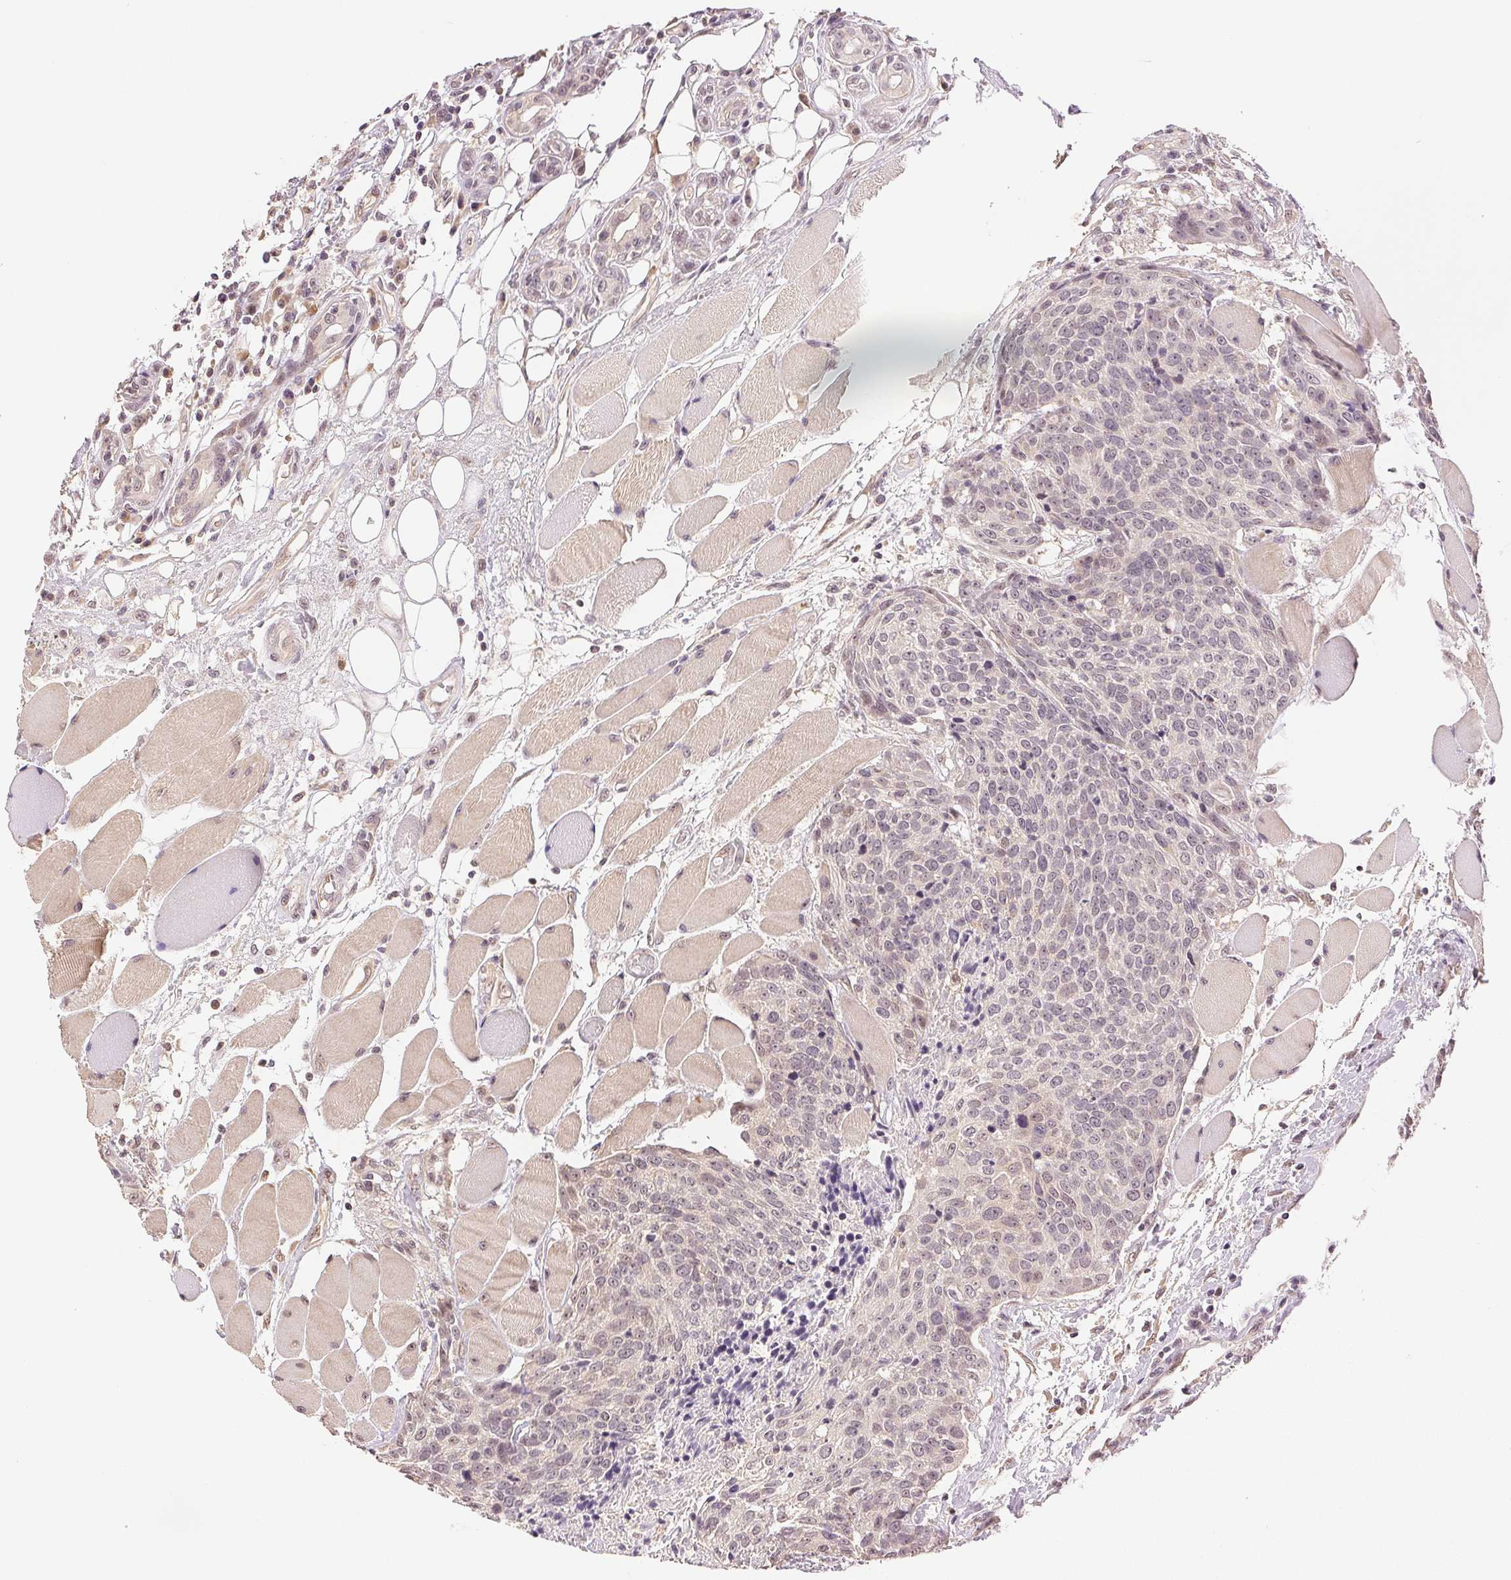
{"staining": {"intensity": "weak", "quantity": "<25%", "location": "nuclear"}, "tissue": "head and neck cancer", "cell_type": "Tumor cells", "image_type": "cancer", "snomed": [{"axis": "morphology", "description": "Squamous cell carcinoma, NOS"}, {"axis": "topography", "description": "Oral tissue"}, {"axis": "topography", "description": "Head-Neck"}], "caption": "Immunohistochemistry of human head and neck squamous cell carcinoma demonstrates no expression in tumor cells. (Immunohistochemistry, brightfield microscopy, high magnification).", "gene": "PLCB1", "patient": {"sex": "male", "age": 64}}